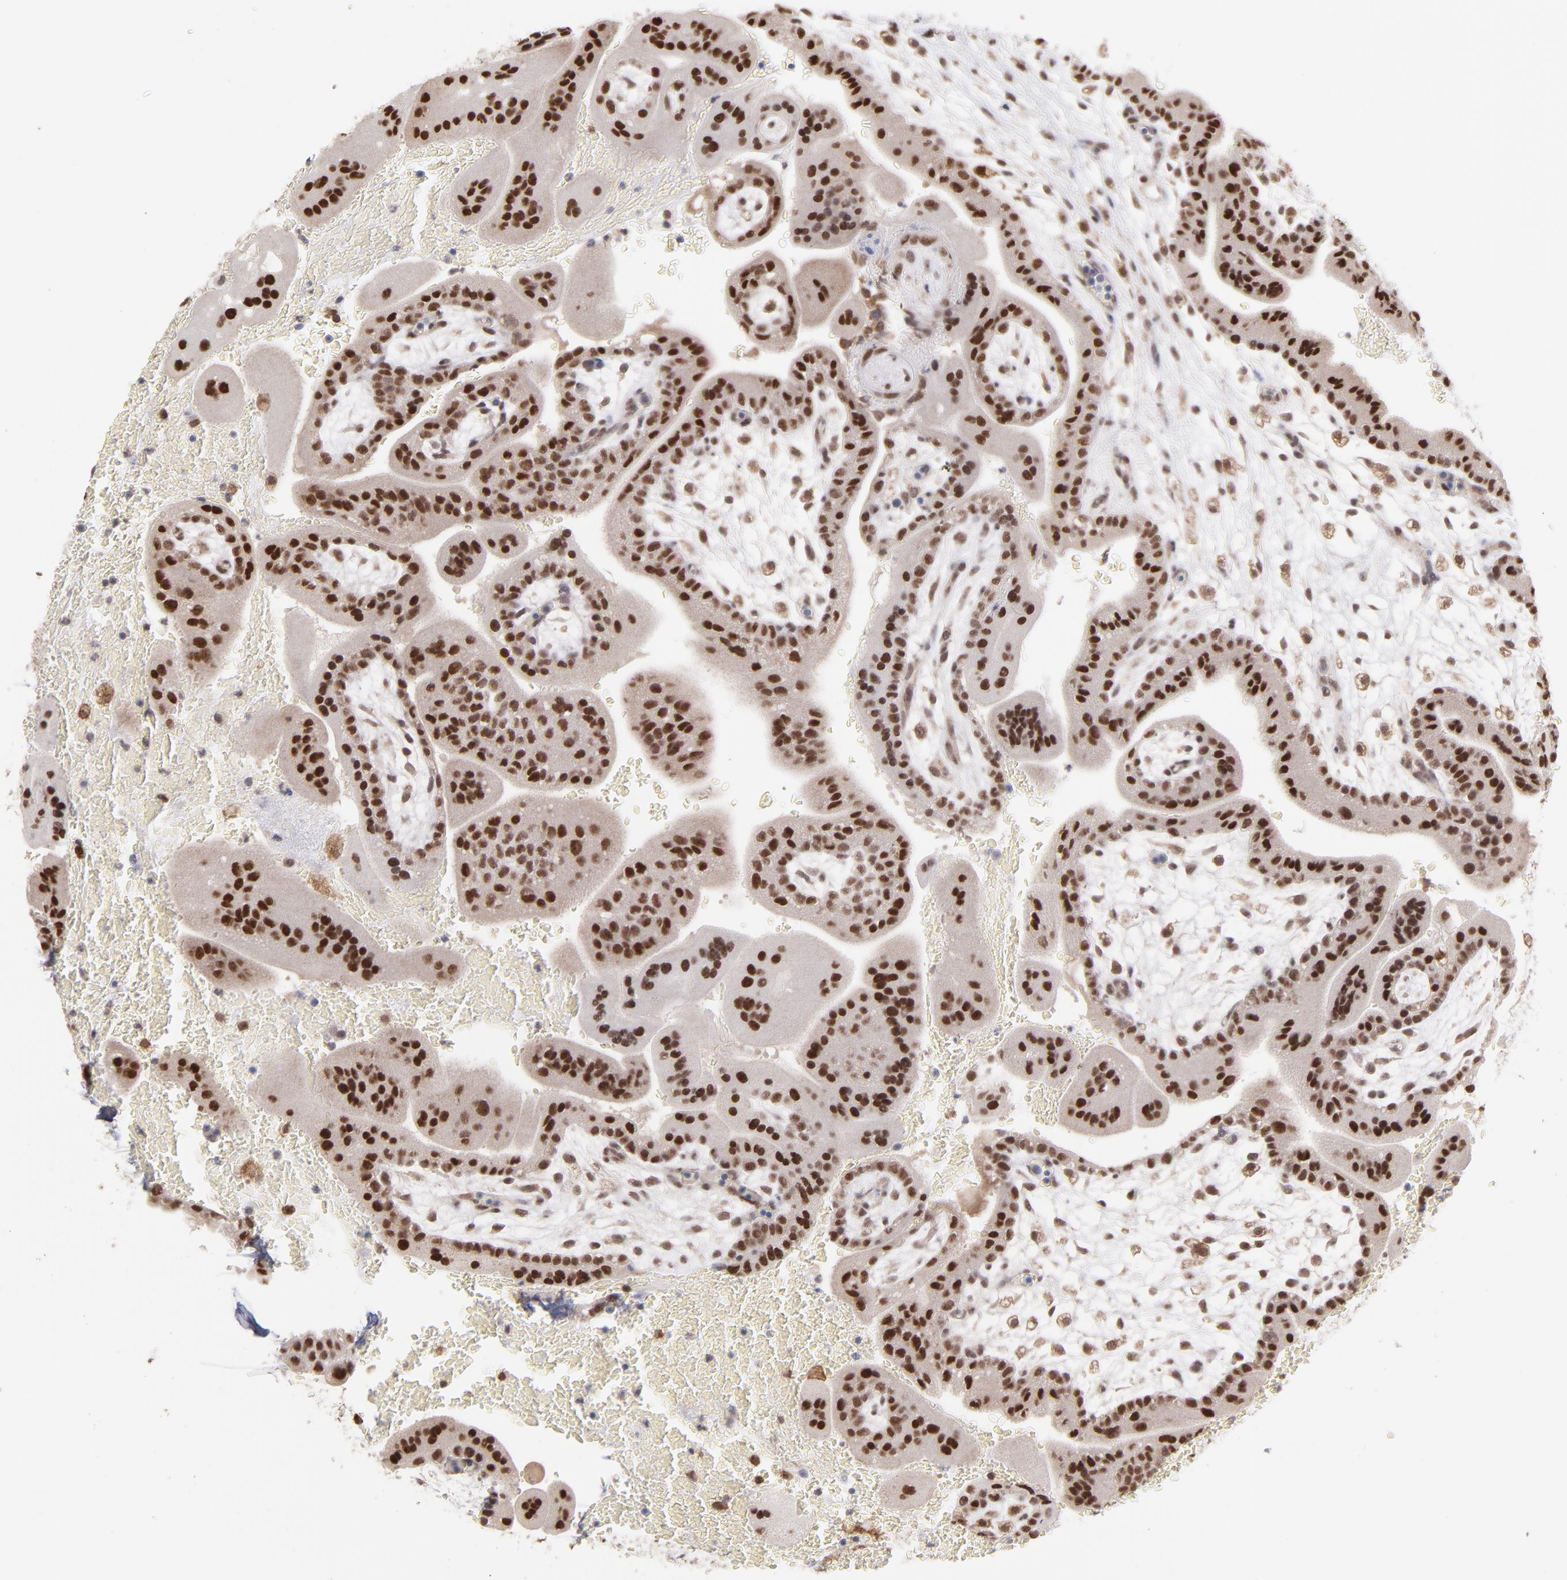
{"staining": {"intensity": "weak", "quantity": ">75%", "location": "nuclear"}, "tissue": "placenta", "cell_type": "Decidual cells", "image_type": "normal", "snomed": [{"axis": "morphology", "description": "Normal tissue, NOS"}, {"axis": "topography", "description": "Placenta"}], "caption": "The histopathology image displays immunohistochemical staining of unremarkable placenta. There is weak nuclear expression is identified in approximately >75% of decidual cells. (DAB IHC with brightfield microscopy, high magnification).", "gene": "OAS1", "patient": {"sex": "female", "age": 35}}